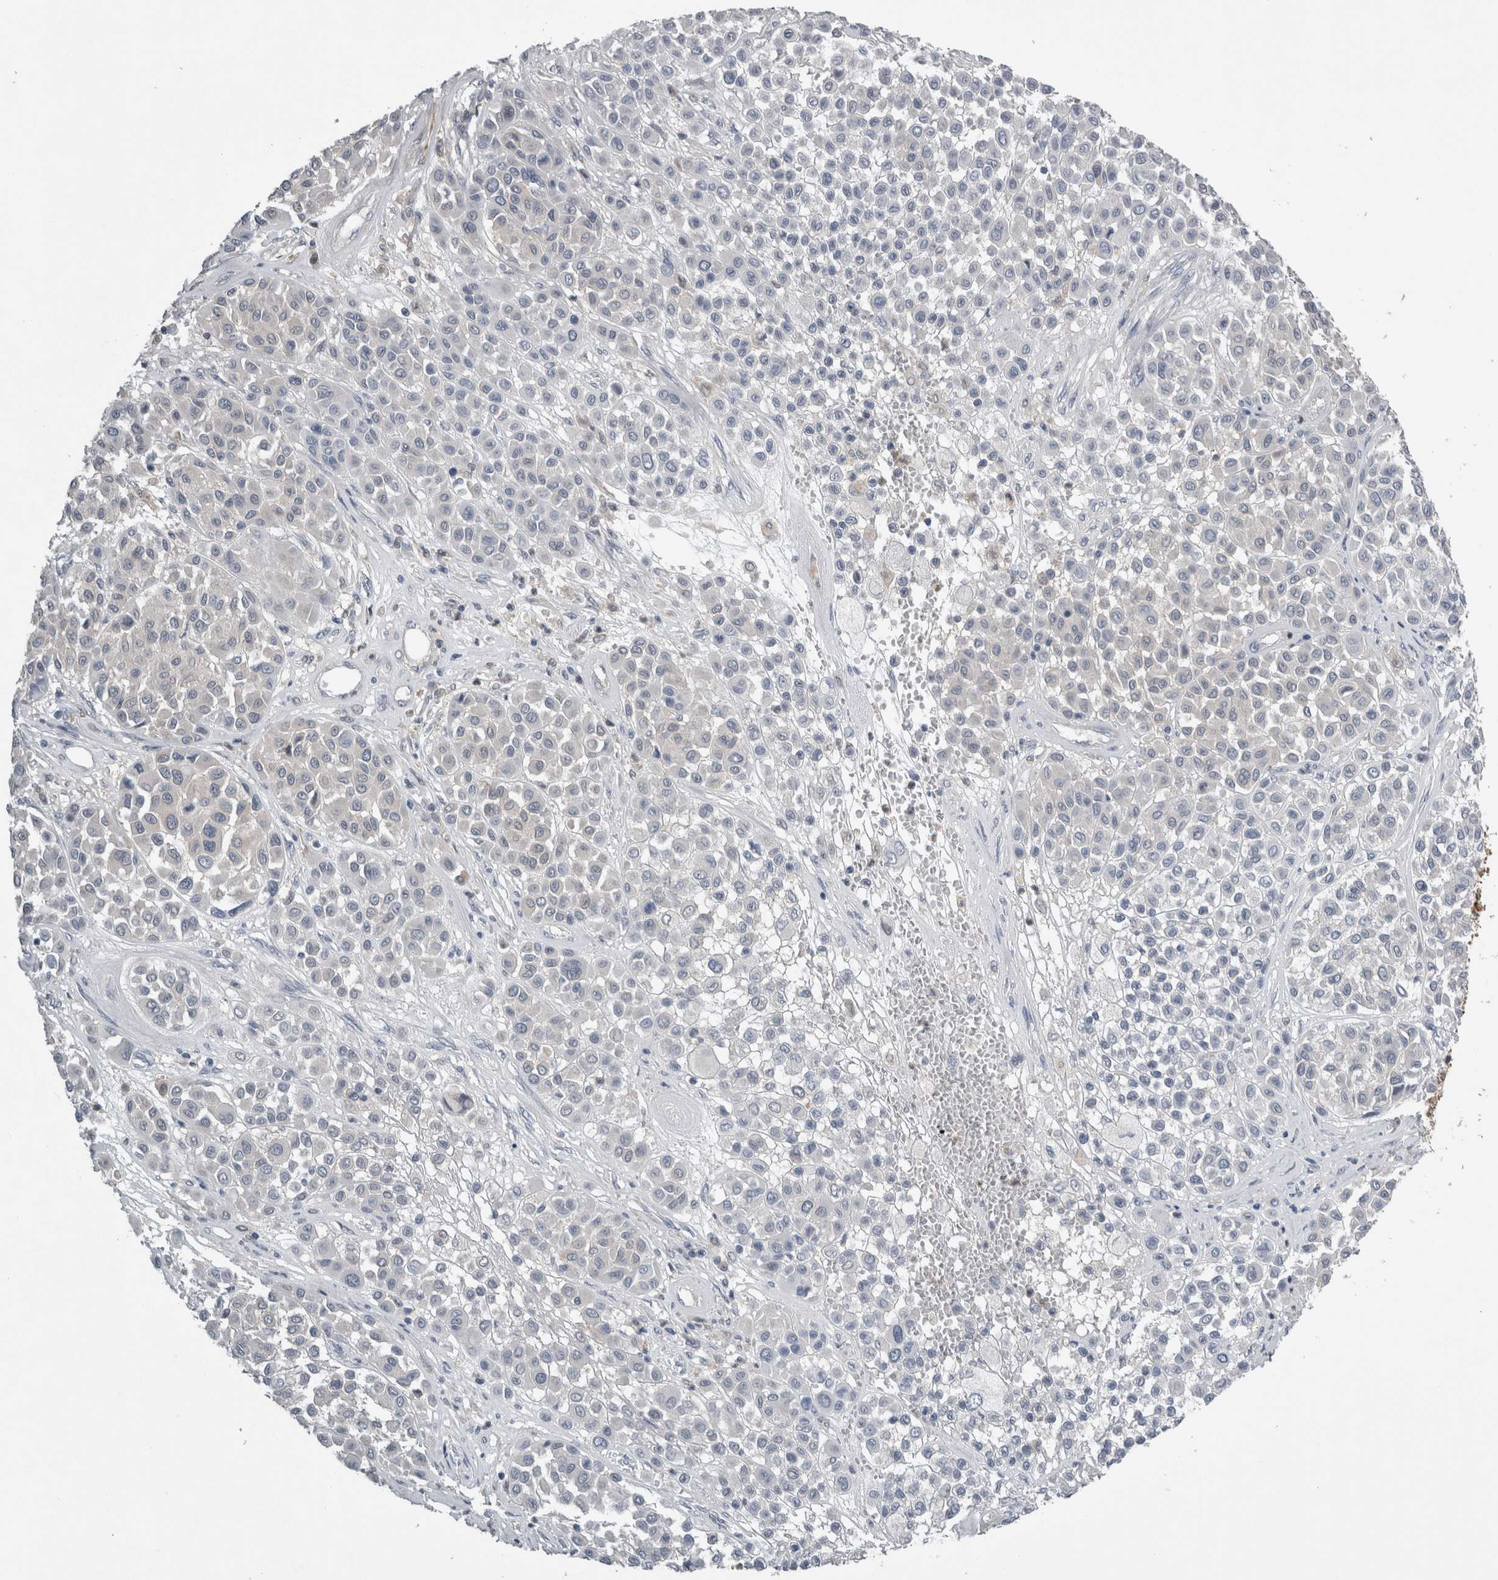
{"staining": {"intensity": "negative", "quantity": "none", "location": "none"}, "tissue": "melanoma", "cell_type": "Tumor cells", "image_type": "cancer", "snomed": [{"axis": "morphology", "description": "Malignant melanoma, Metastatic site"}, {"axis": "topography", "description": "Soft tissue"}], "caption": "Histopathology image shows no protein positivity in tumor cells of malignant melanoma (metastatic site) tissue.", "gene": "NAPRT", "patient": {"sex": "male", "age": 41}}